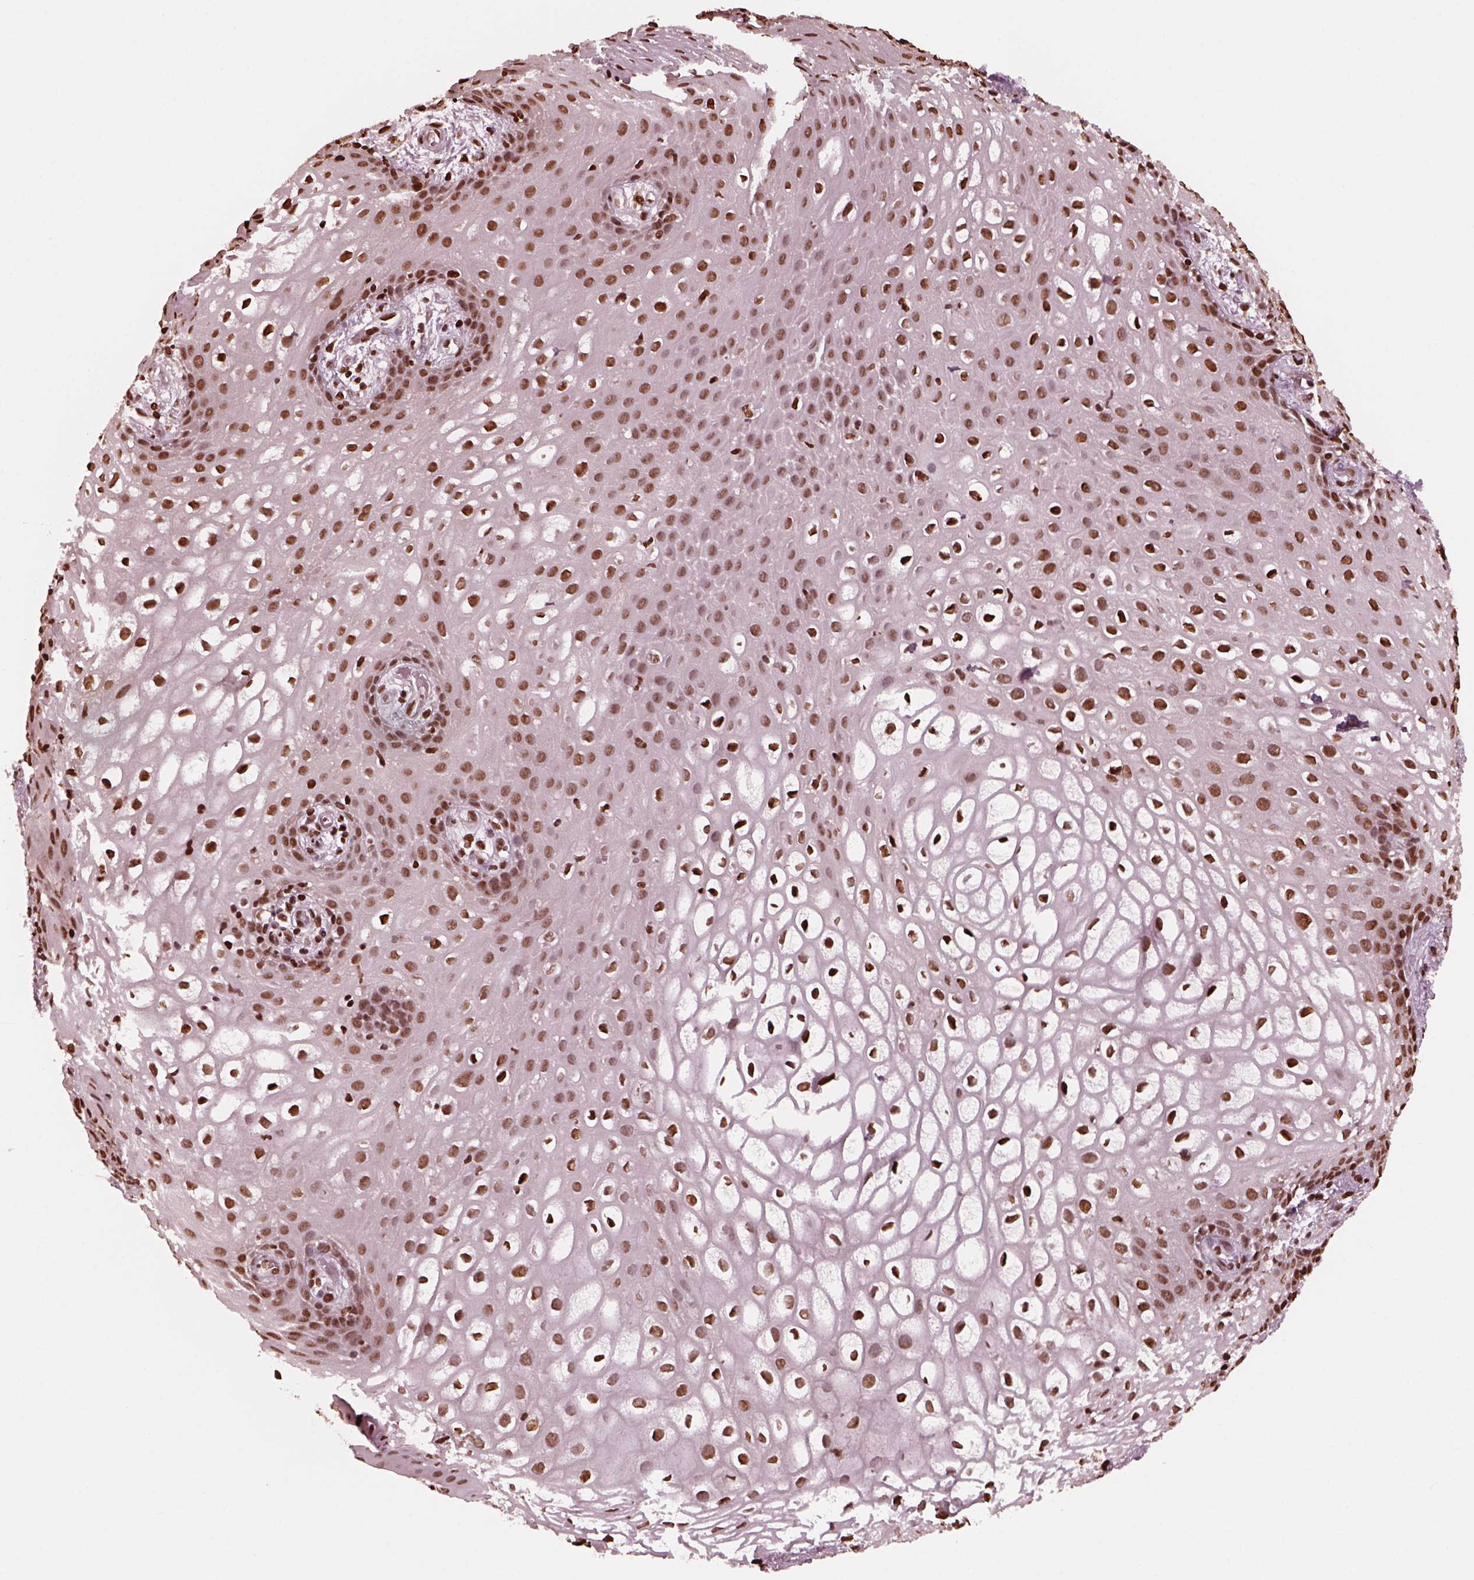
{"staining": {"intensity": "strong", "quantity": ">75%", "location": "nuclear"}, "tissue": "skin", "cell_type": "Epidermal cells", "image_type": "normal", "snomed": [{"axis": "morphology", "description": "Normal tissue, NOS"}, {"axis": "topography", "description": "Anal"}], "caption": "The histopathology image shows a brown stain indicating the presence of a protein in the nuclear of epidermal cells in skin. Using DAB (3,3'-diaminobenzidine) (brown) and hematoxylin (blue) stains, captured at high magnification using brightfield microscopy.", "gene": "NSD1", "patient": {"sex": "female", "age": 46}}